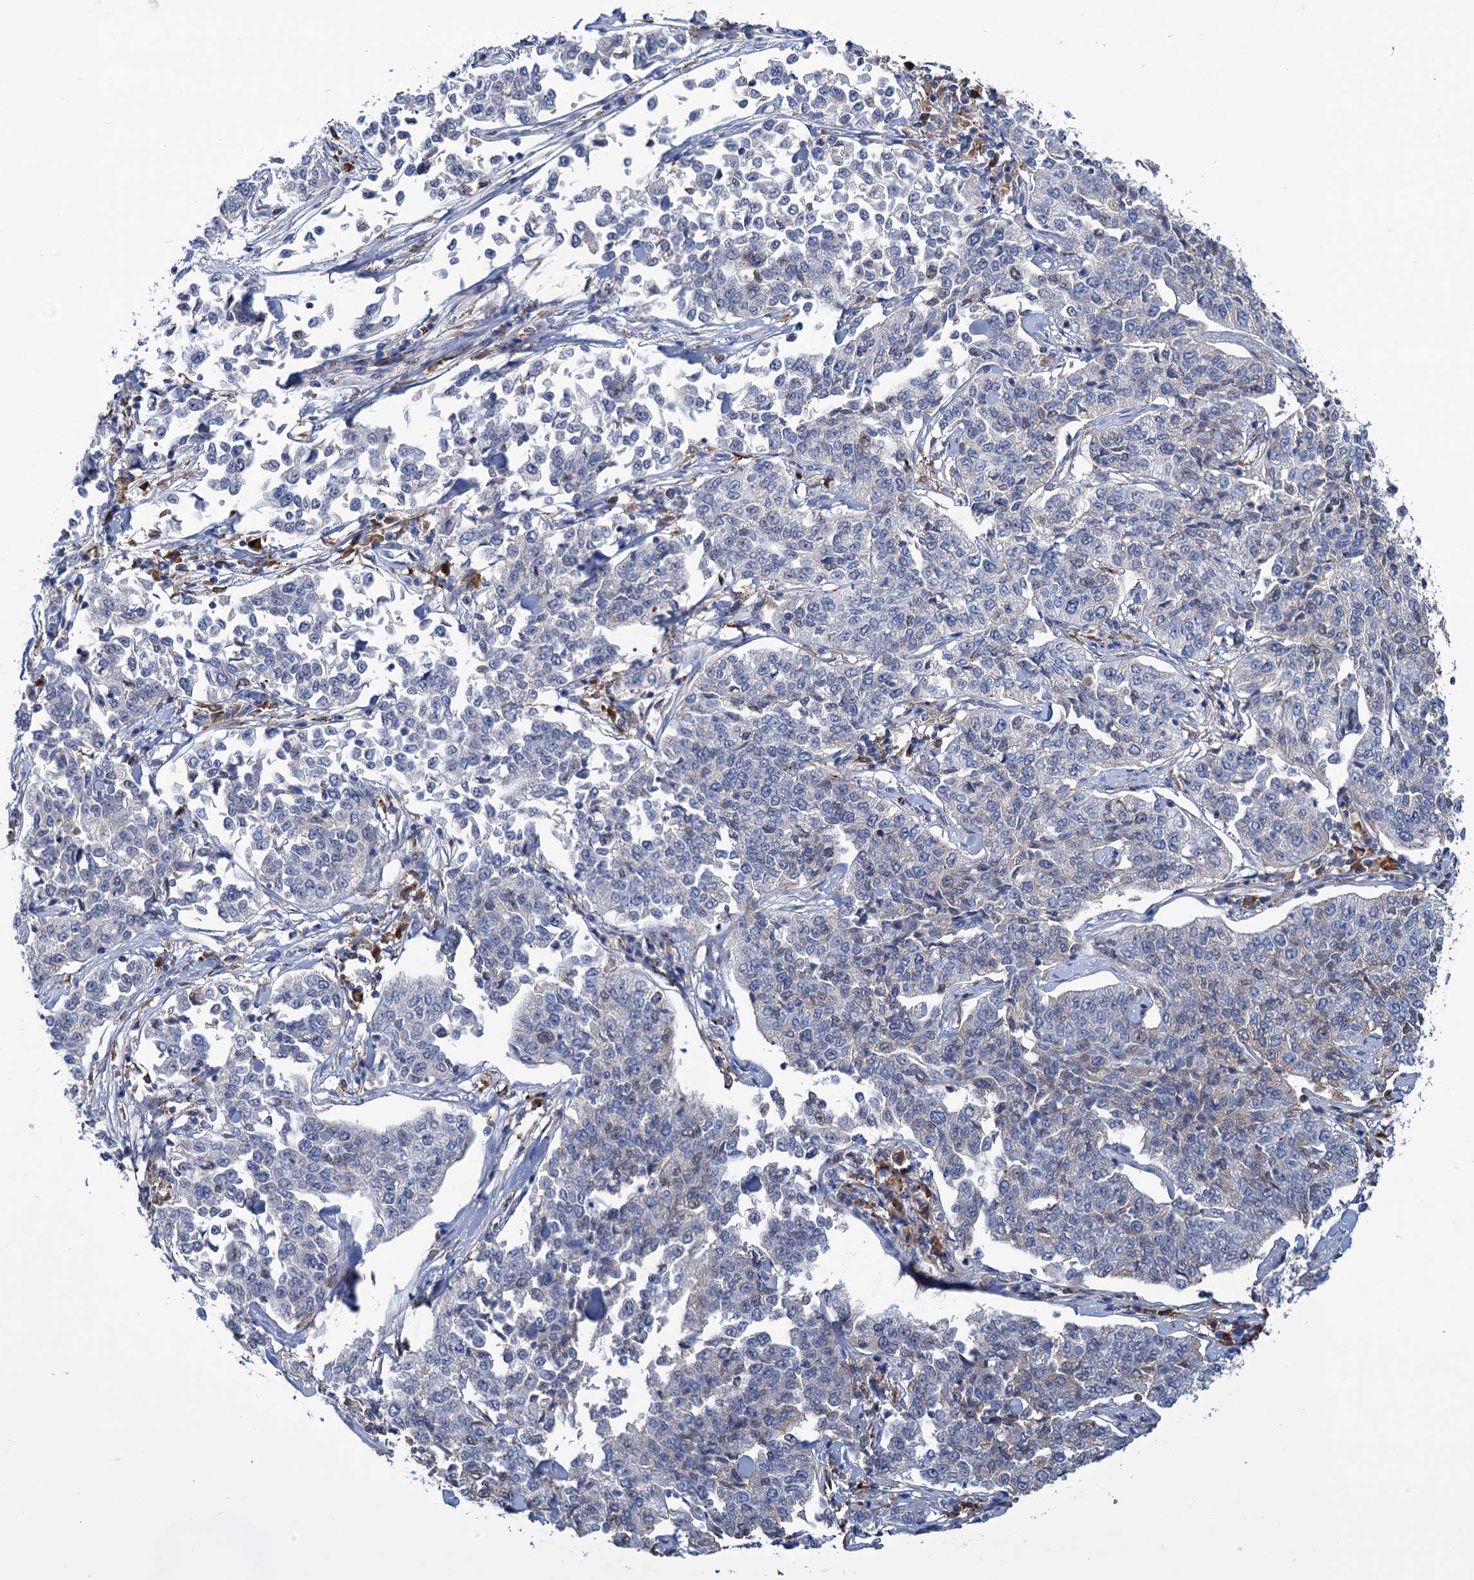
{"staining": {"intensity": "weak", "quantity": "<25%", "location": "cytoplasmic/membranous"}, "tissue": "cervical cancer", "cell_type": "Tumor cells", "image_type": "cancer", "snomed": [{"axis": "morphology", "description": "Squamous cell carcinoma, NOS"}, {"axis": "topography", "description": "Cervix"}], "caption": "Cervical cancer (squamous cell carcinoma) stained for a protein using IHC exhibits no positivity tumor cells.", "gene": "LPIN1", "patient": {"sex": "female", "age": 35}}